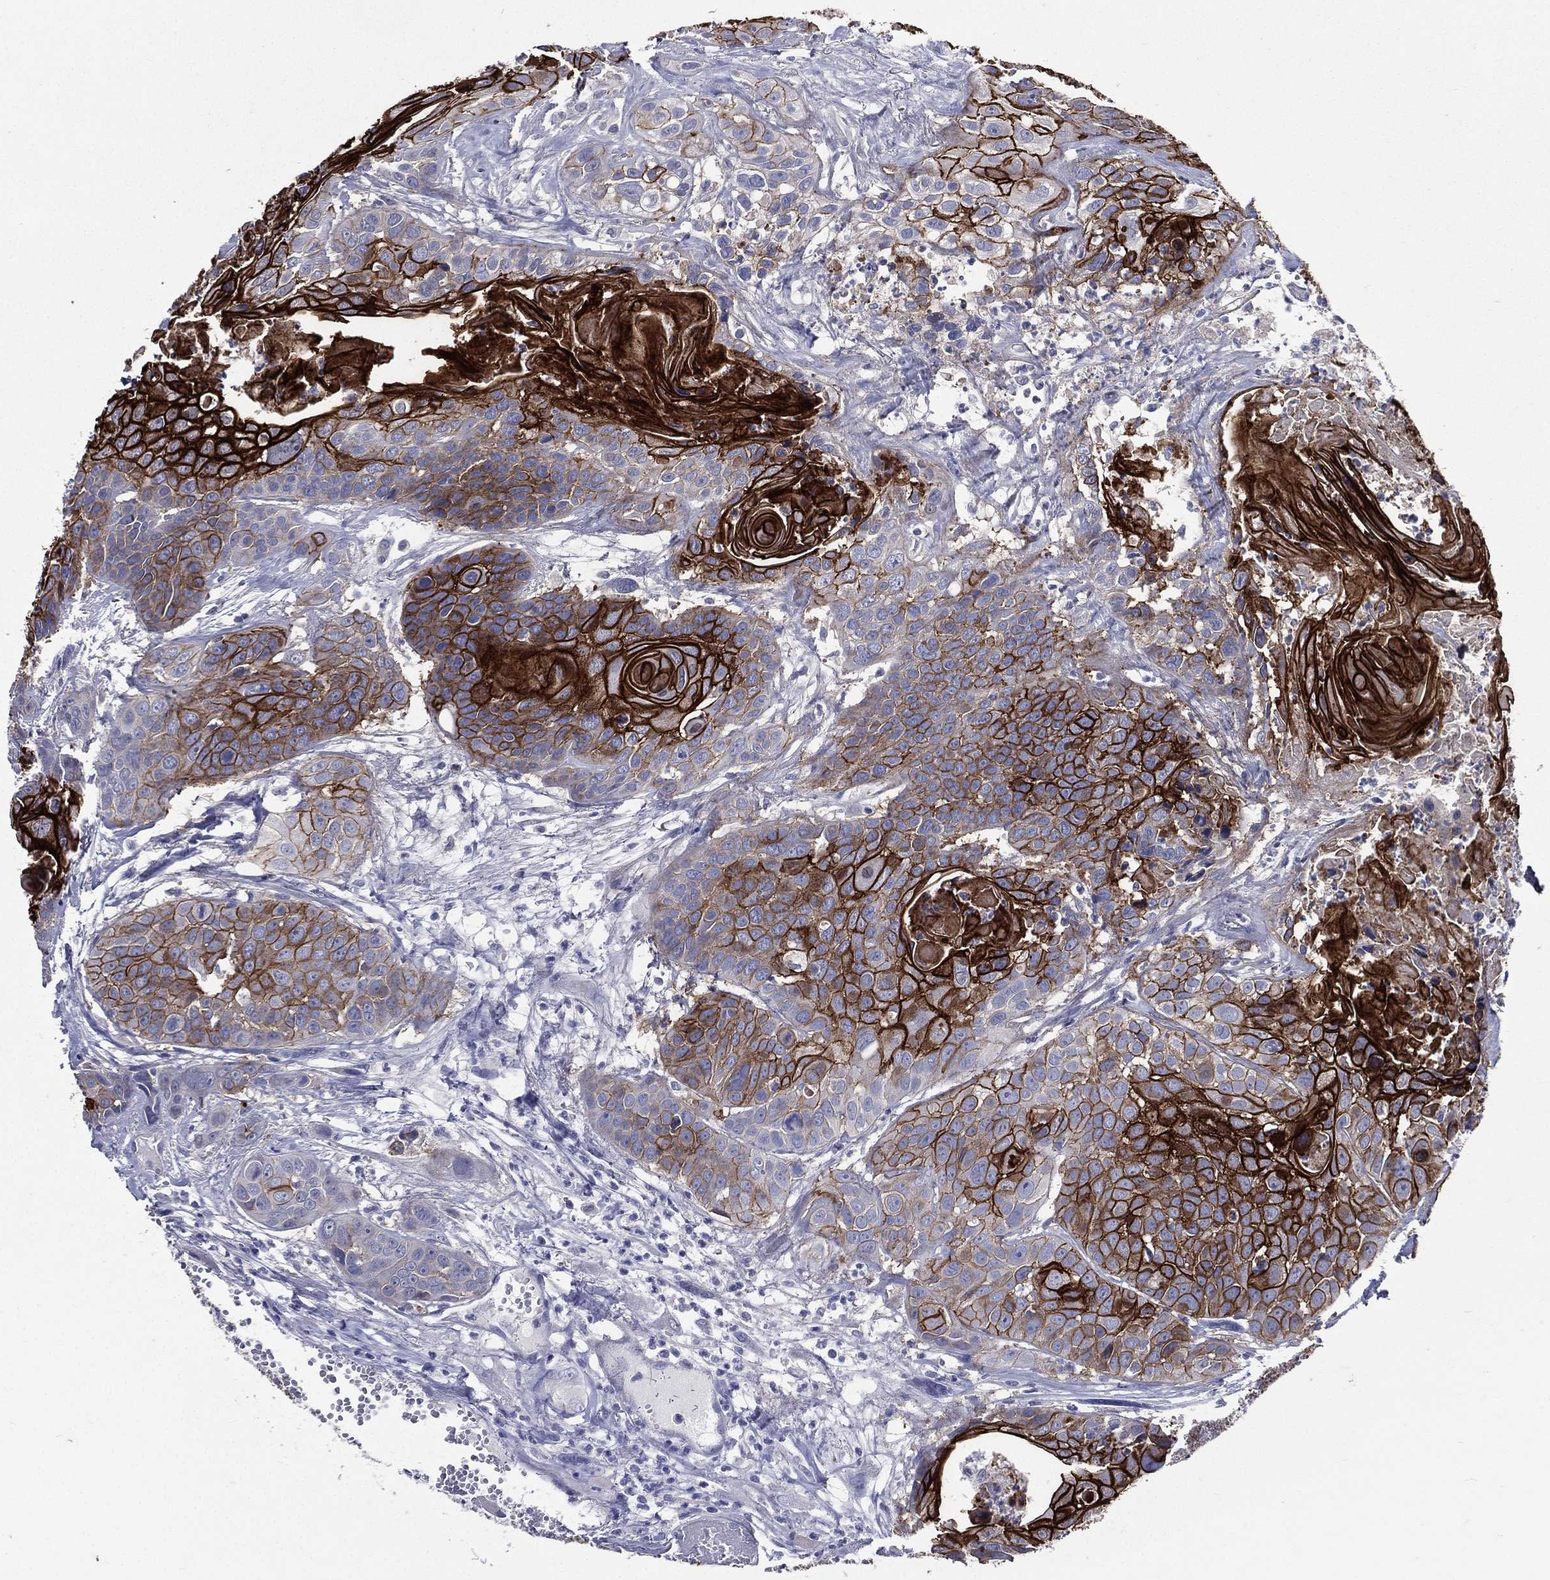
{"staining": {"intensity": "strong", "quantity": "25%-75%", "location": "cytoplasmic/membranous"}, "tissue": "head and neck cancer", "cell_type": "Tumor cells", "image_type": "cancer", "snomed": [{"axis": "morphology", "description": "Squamous cell carcinoma, NOS"}, {"axis": "topography", "description": "Oral tissue"}, {"axis": "topography", "description": "Head-Neck"}], "caption": "An immunohistochemistry image of neoplastic tissue is shown. Protein staining in brown highlights strong cytoplasmic/membranous positivity in head and neck squamous cell carcinoma within tumor cells.", "gene": "TGM1", "patient": {"sex": "male", "age": 56}}